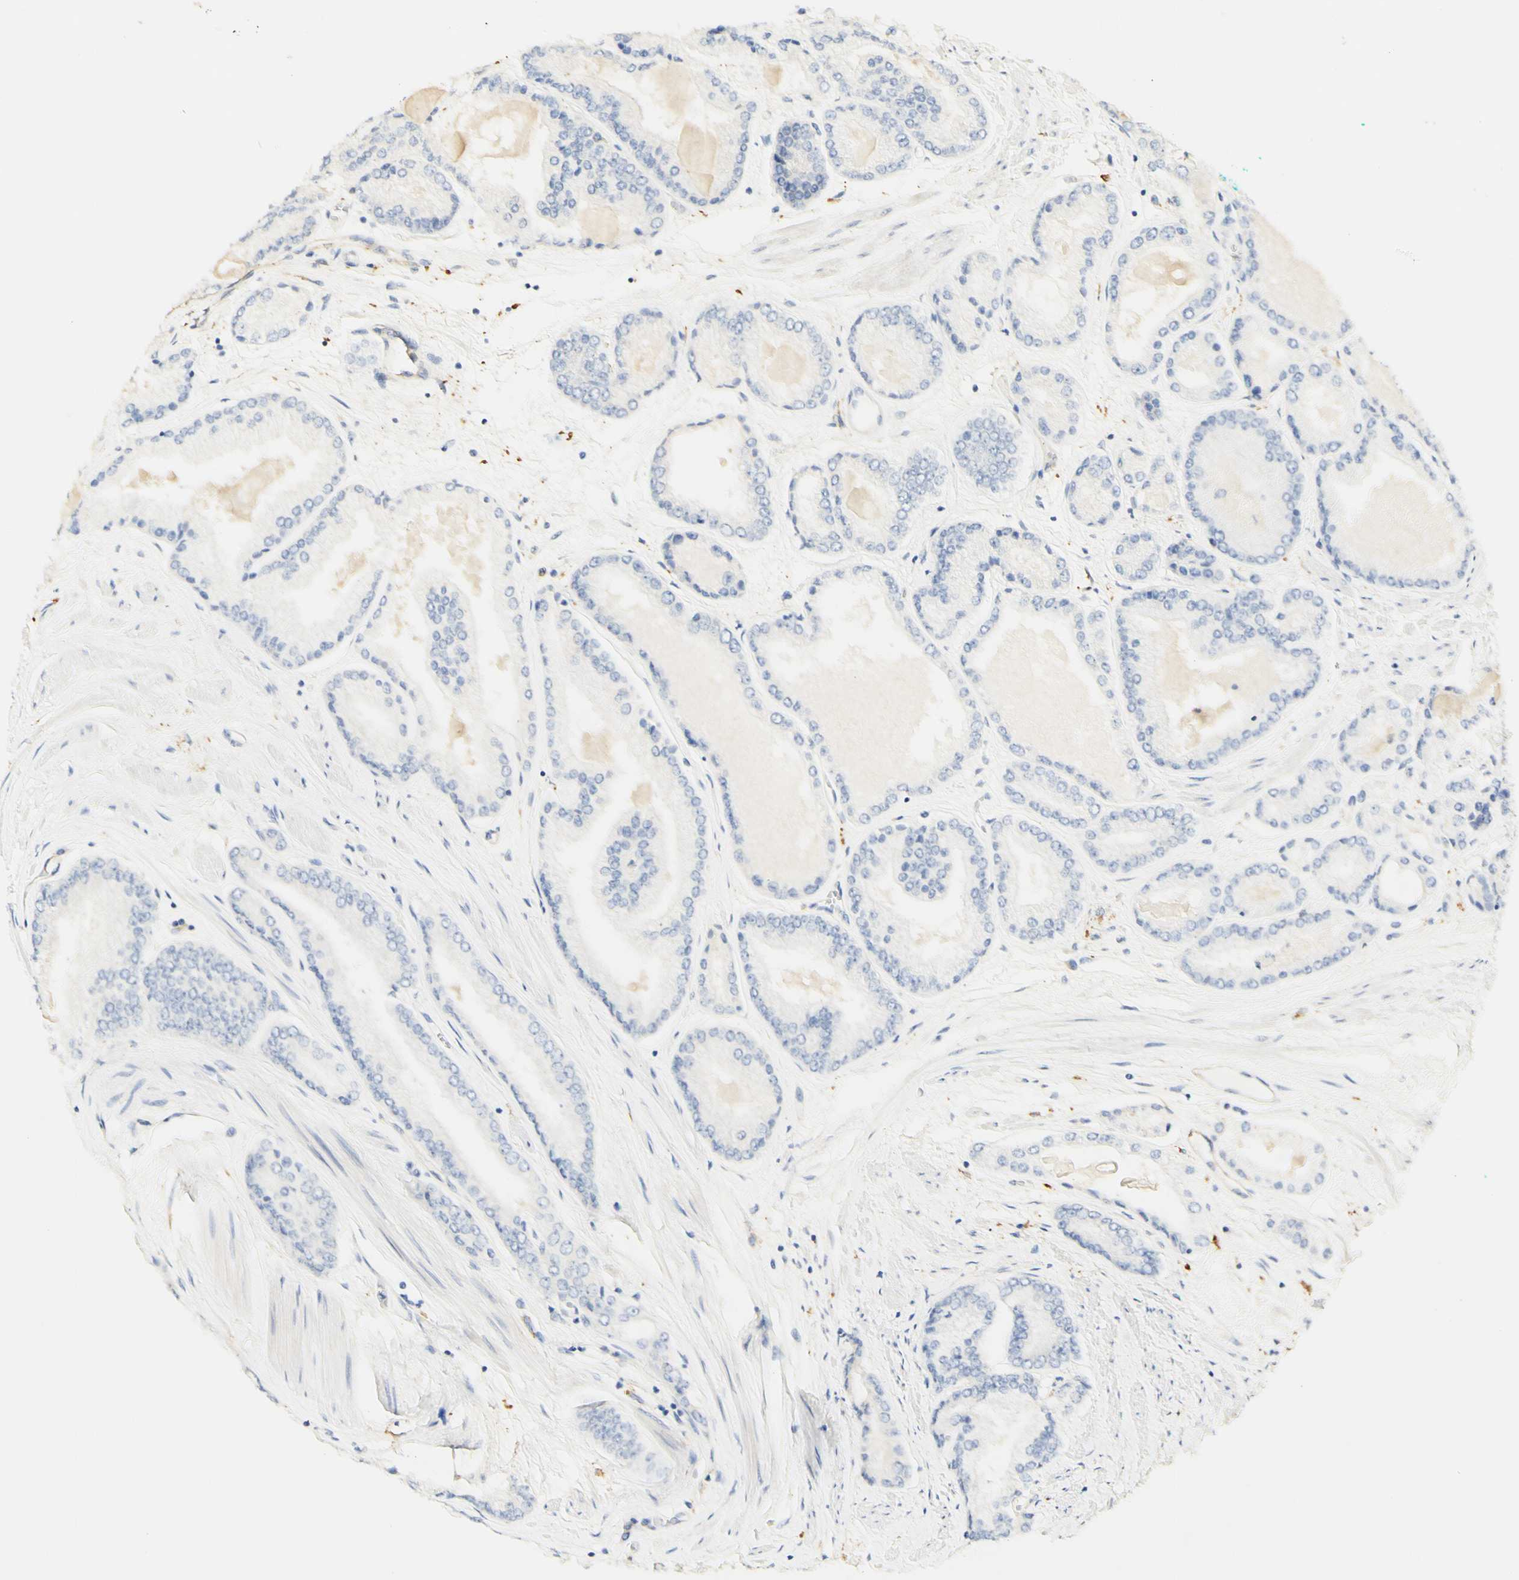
{"staining": {"intensity": "negative", "quantity": "none", "location": "none"}, "tissue": "prostate cancer", "cell_type": "Tumor cells", "image_type": "cancer", "snomed": [{"axis": "morphology", "description": "Adenocarcinoma, High grade"}, {"axis": "topography", "description": "Prostate"}], "caption": "Immunohistochemistry (IHC) photomicrograph of human prostate cancer stained for a protein (brown), which reveals no expression in tumor cells.", "gene": "FCGRT", "patient": {"sex": "male", "age": 59}}